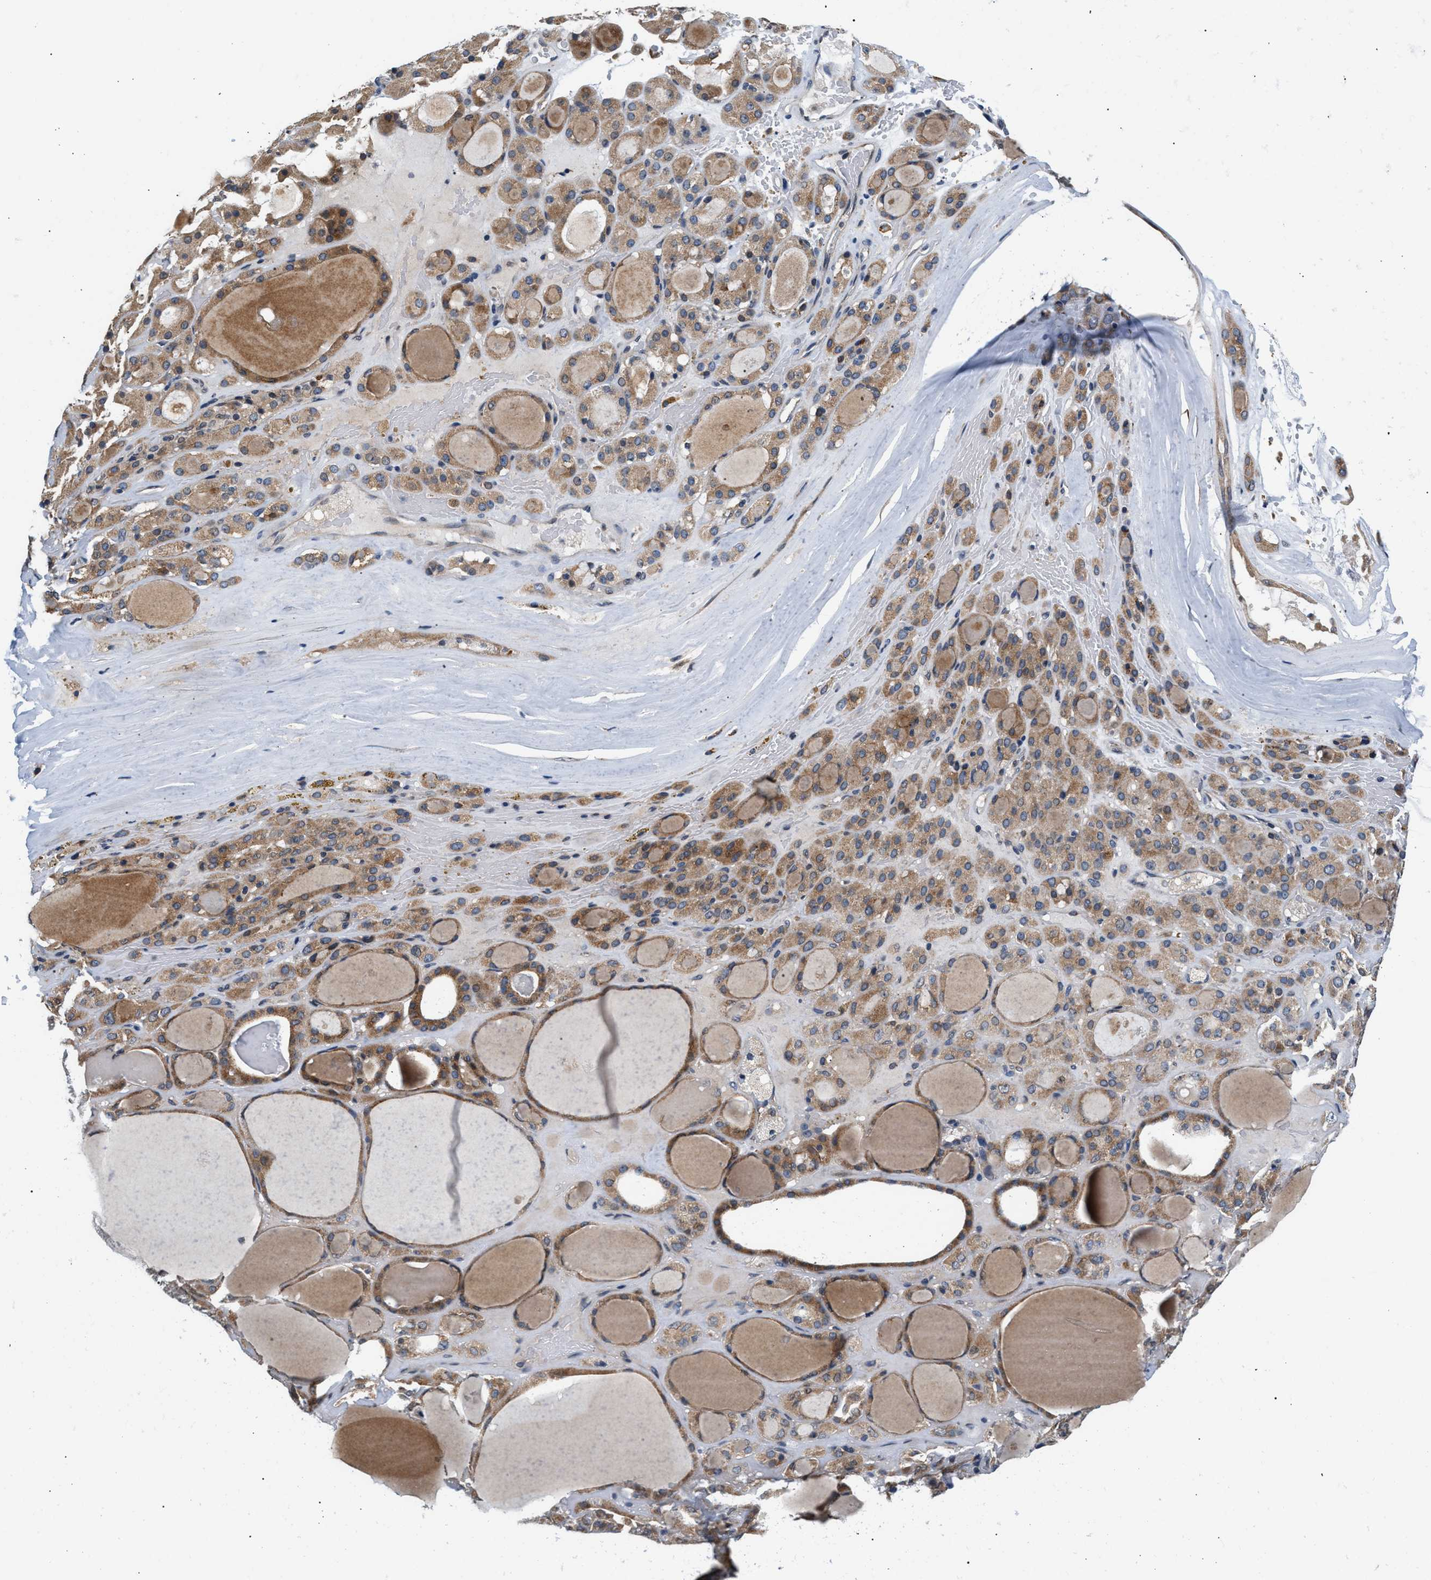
{"staining": {"intensity": "moderate", "quantity": ">75%", "location": "cytoplasmic/membranous"}, "tissue": "thyroid gland", "cell_type": "Glandular cells", "image_type": "normal", "snomed": [{"axis": "morphology", "description": "Normal tissue, NOS"}, {"axis": "morphology", "description": "Carcinoma, NOS"}, {"axis": "topography", "description": "Thyroid gland"}], "caption": "Immunohistochemistry of unremarkable thyroid gland shows medium levels of moderate cytoplasmic/membranous expression in about >75% of glandular cells.", "gene": "KCNMB2", "patient": {"sex": "female", "age": 86}}